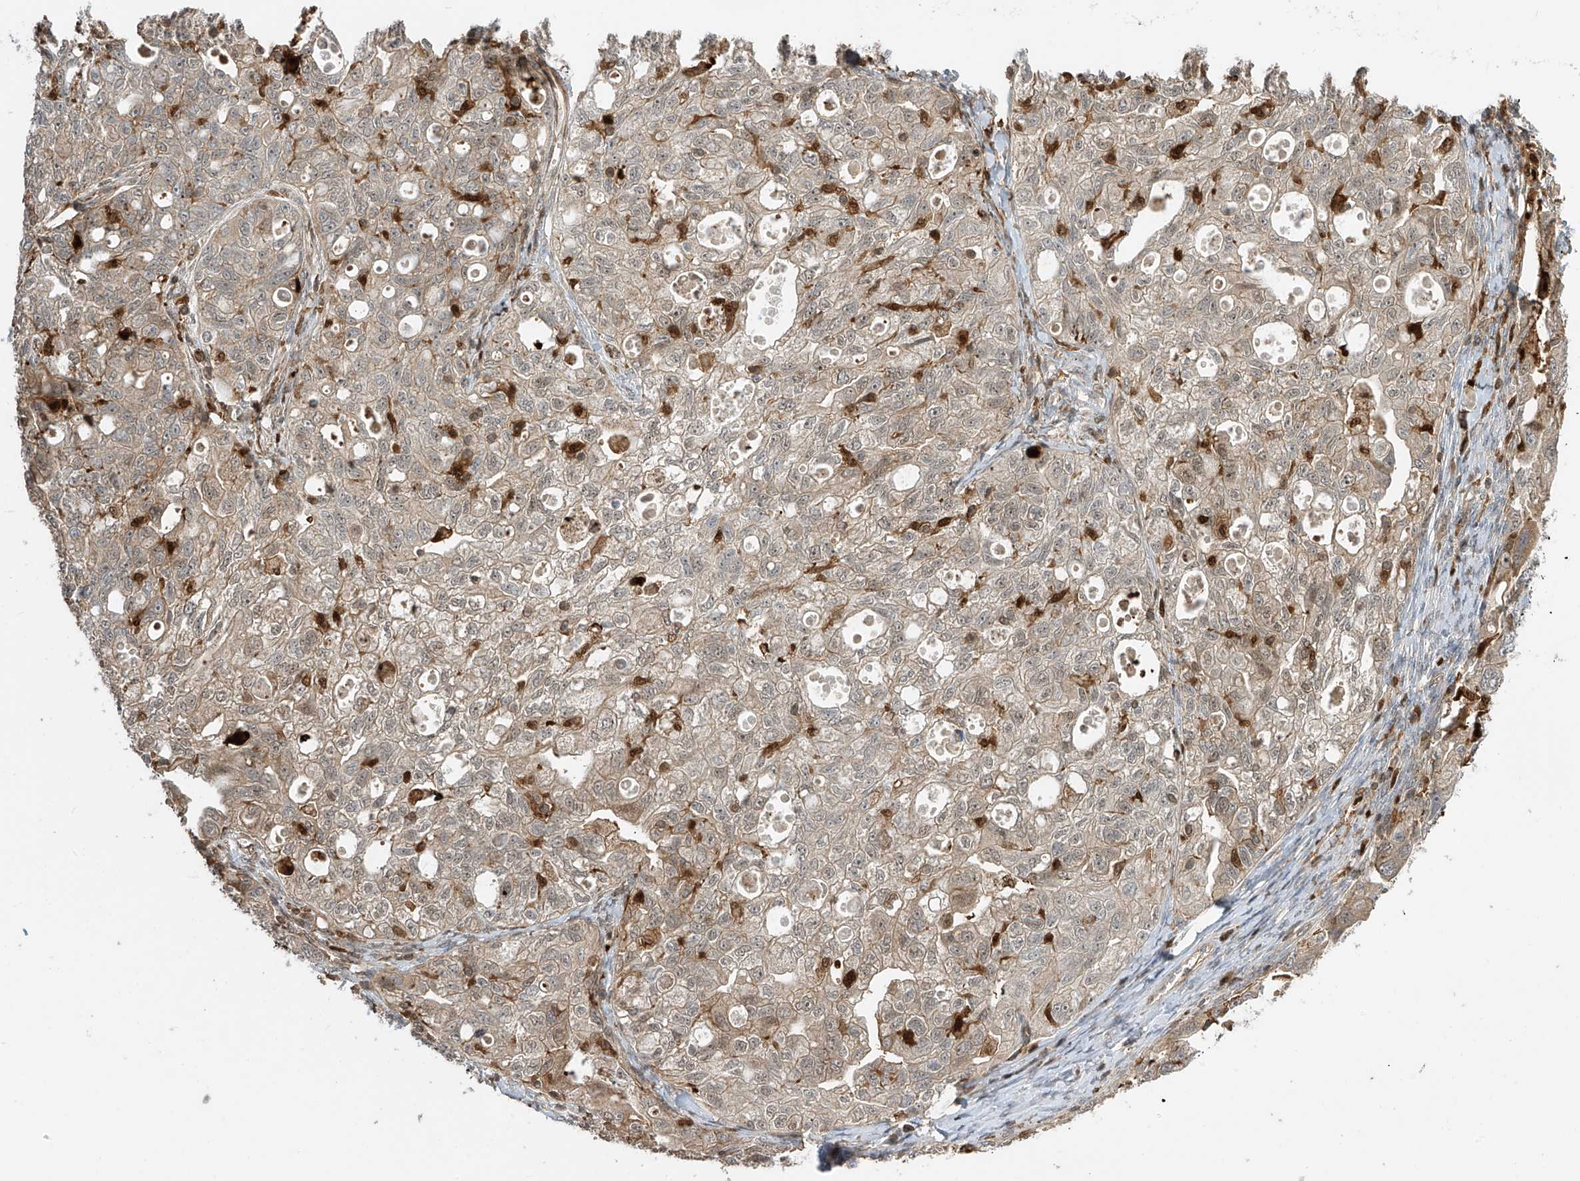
{"staining": {"intensity": "weak", "quantity": "<25%", "location": "cytoplasmic/membranous"}, "tissue": "ovarian cancer", "cell_type": "Tumor cells", "image_type": "cancer", "snomed": [{"axis": "morphology", "description": "Carcinoma, NOS"}, {"axis": "morphology", "description": "Cystadenocarcinoma, serous, NOS"}, {"axis": "topography", "description": "Ovary"}], "caption": "DAB immunohistochemical staining of human ovarian cancer (carcinoma) reveals no significant expression in tumor cells.", "gene": "ATAD2B", "patient": {"sex": "female", "age": 69}}